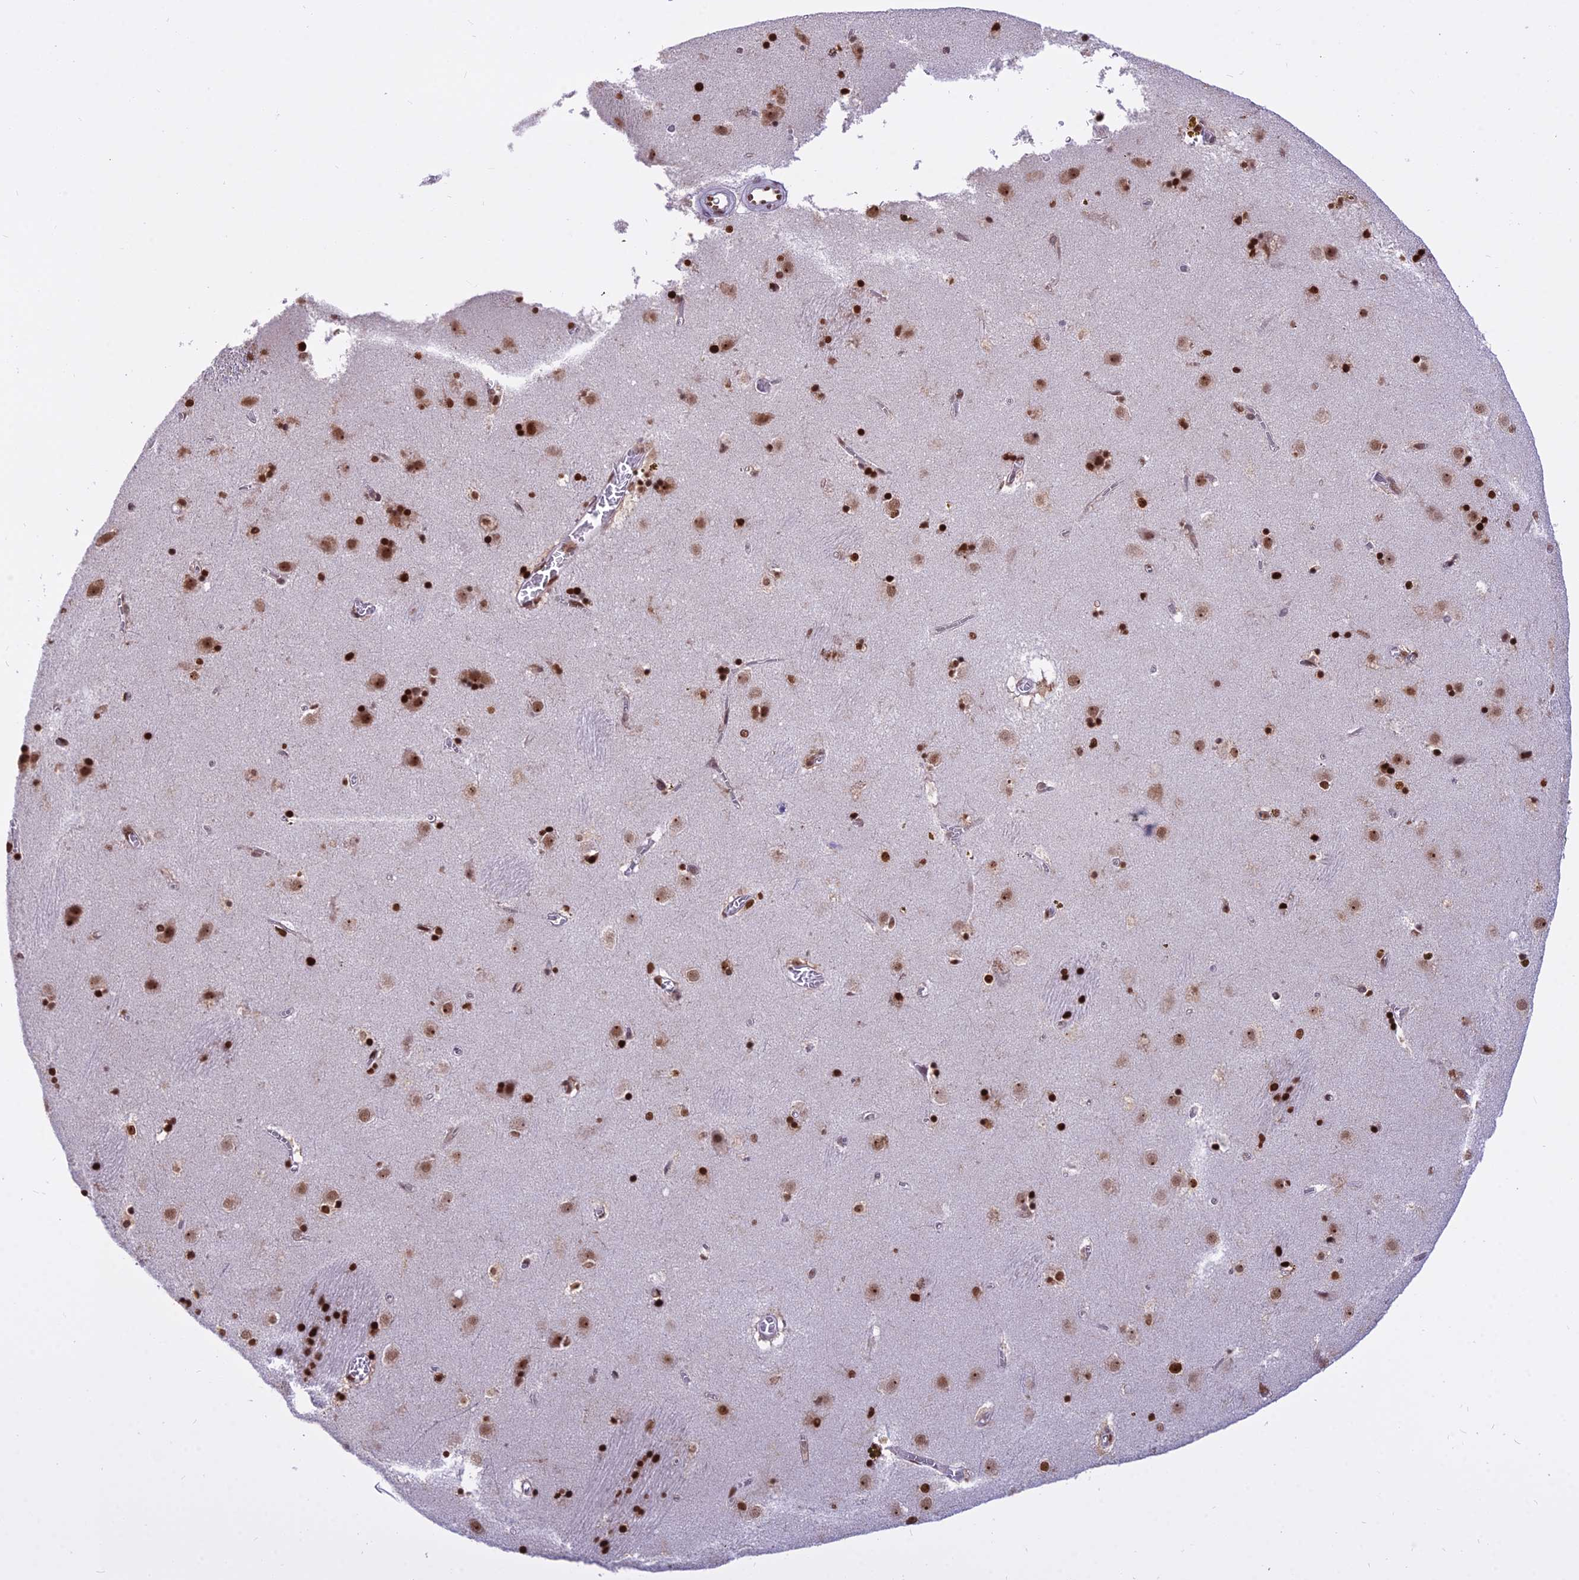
{"staining": {"intensity": "strong", "quantity": ">75%", "location": "nuclear"}, "tissue": "caudate", "cell_type": "Glial cells", "image_type": "normal", "snomed": [{"axis": "morphology", "description": "Normal tissue, NOS"}, {"axis": "topography", "description": "Lateral ventricle wall"}], "caption": "Protein expression analysis of benign human caudate reveals strong nuclear positivity in approximately >75% of glial cells. Nuclei are stained in blue.", "gene": "PARP1", "patient": {"sex": "male", "age": 70}}